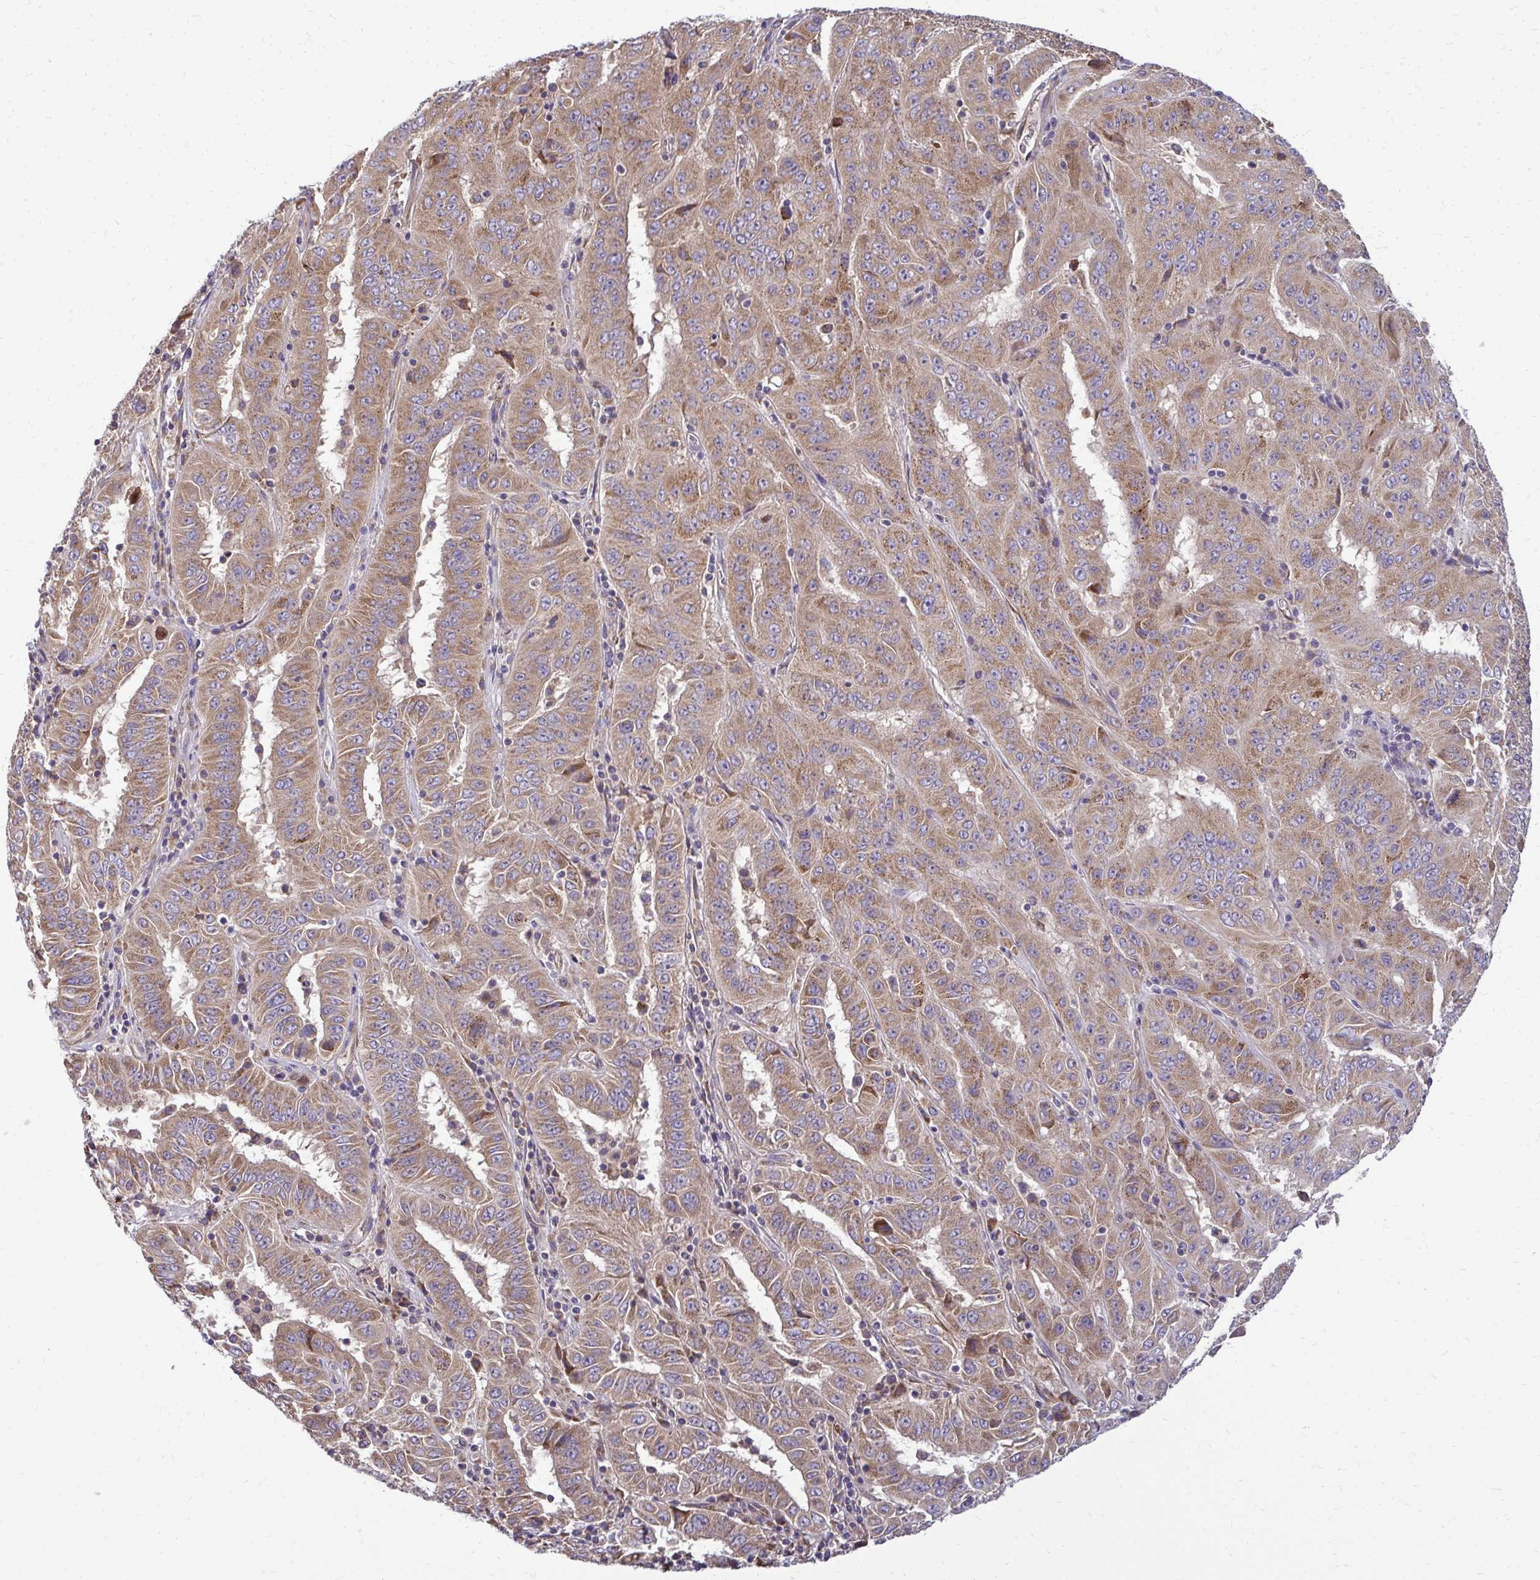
{"staining": {"intensity": "moderate", "quantity": ">75%", "location": "cytoplasmic/membranous"}, "tissue": "pancreatic cancer", "cell_type": "Tumor cells", "image_type": "cancer", "snomed": [{"axis": "morphology", "description": "Adenocarcinoma, NOS"}, {"axis": "topography", "description": "Pancreas"}], "caption": "Human pancreatic cancer stained with a brown dye shows moderate cytoplasmic/membranous positive staining in about >75% of tumor cells.", "gene": "RPLP2", "patient": {"sex": "male", "age": 63}}